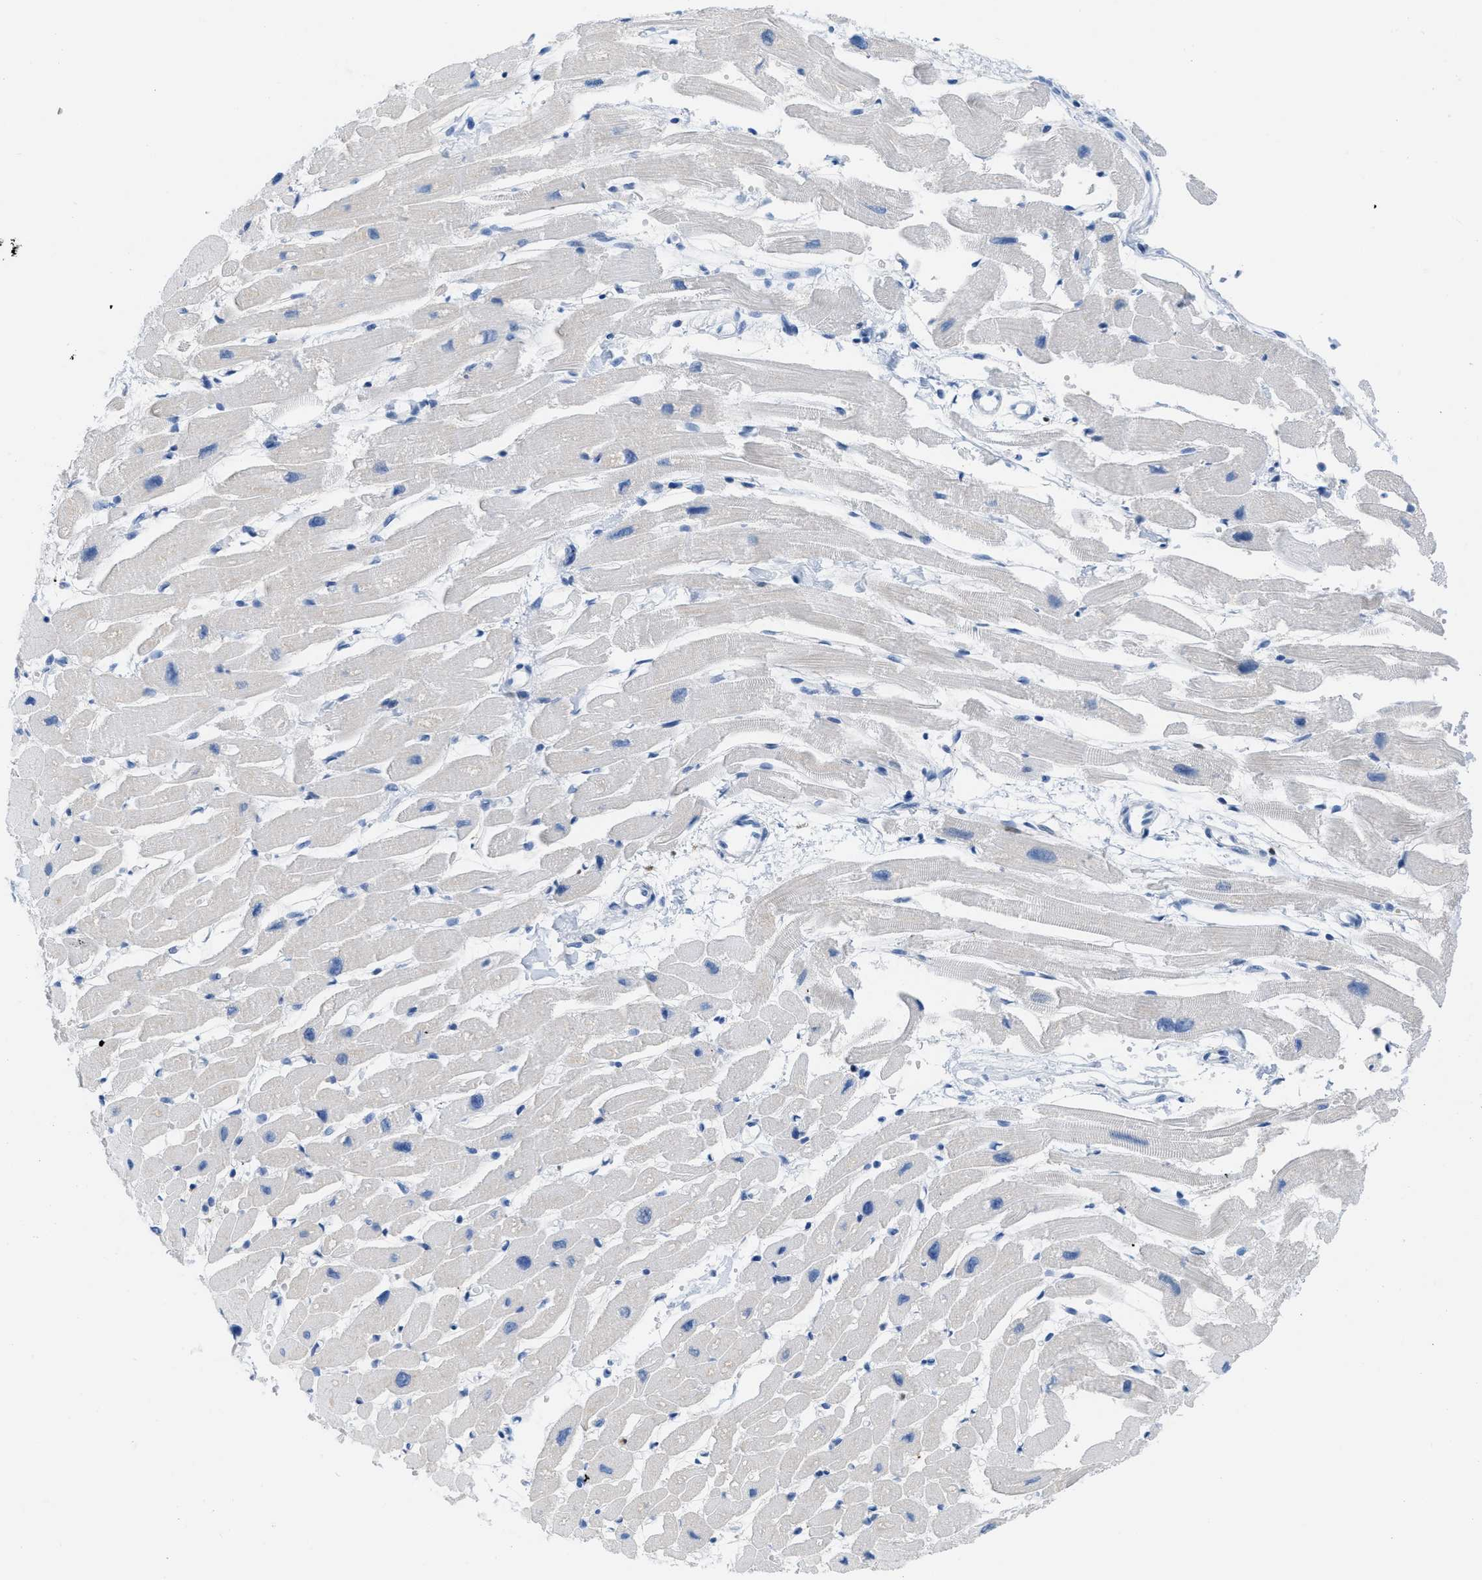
{"staining": {"intensity": "negative", "quantity": "none", "location": "none"}, "tissue": "heart muscle", "cell_type": "Cardiomyocytes", "image_type": "normal", "snomed": [{"axis": "morphology", "description": "Normal tissue, NOS"}, {"axis": "topography", "description": "Heart"}], "caption": "Immunohistochemistry (IHC) of benign heart muscle reveals no positivity in cardiomyocytes.", "gene": "ASGR1", "patient": {"sex": "female", "age": 54}}